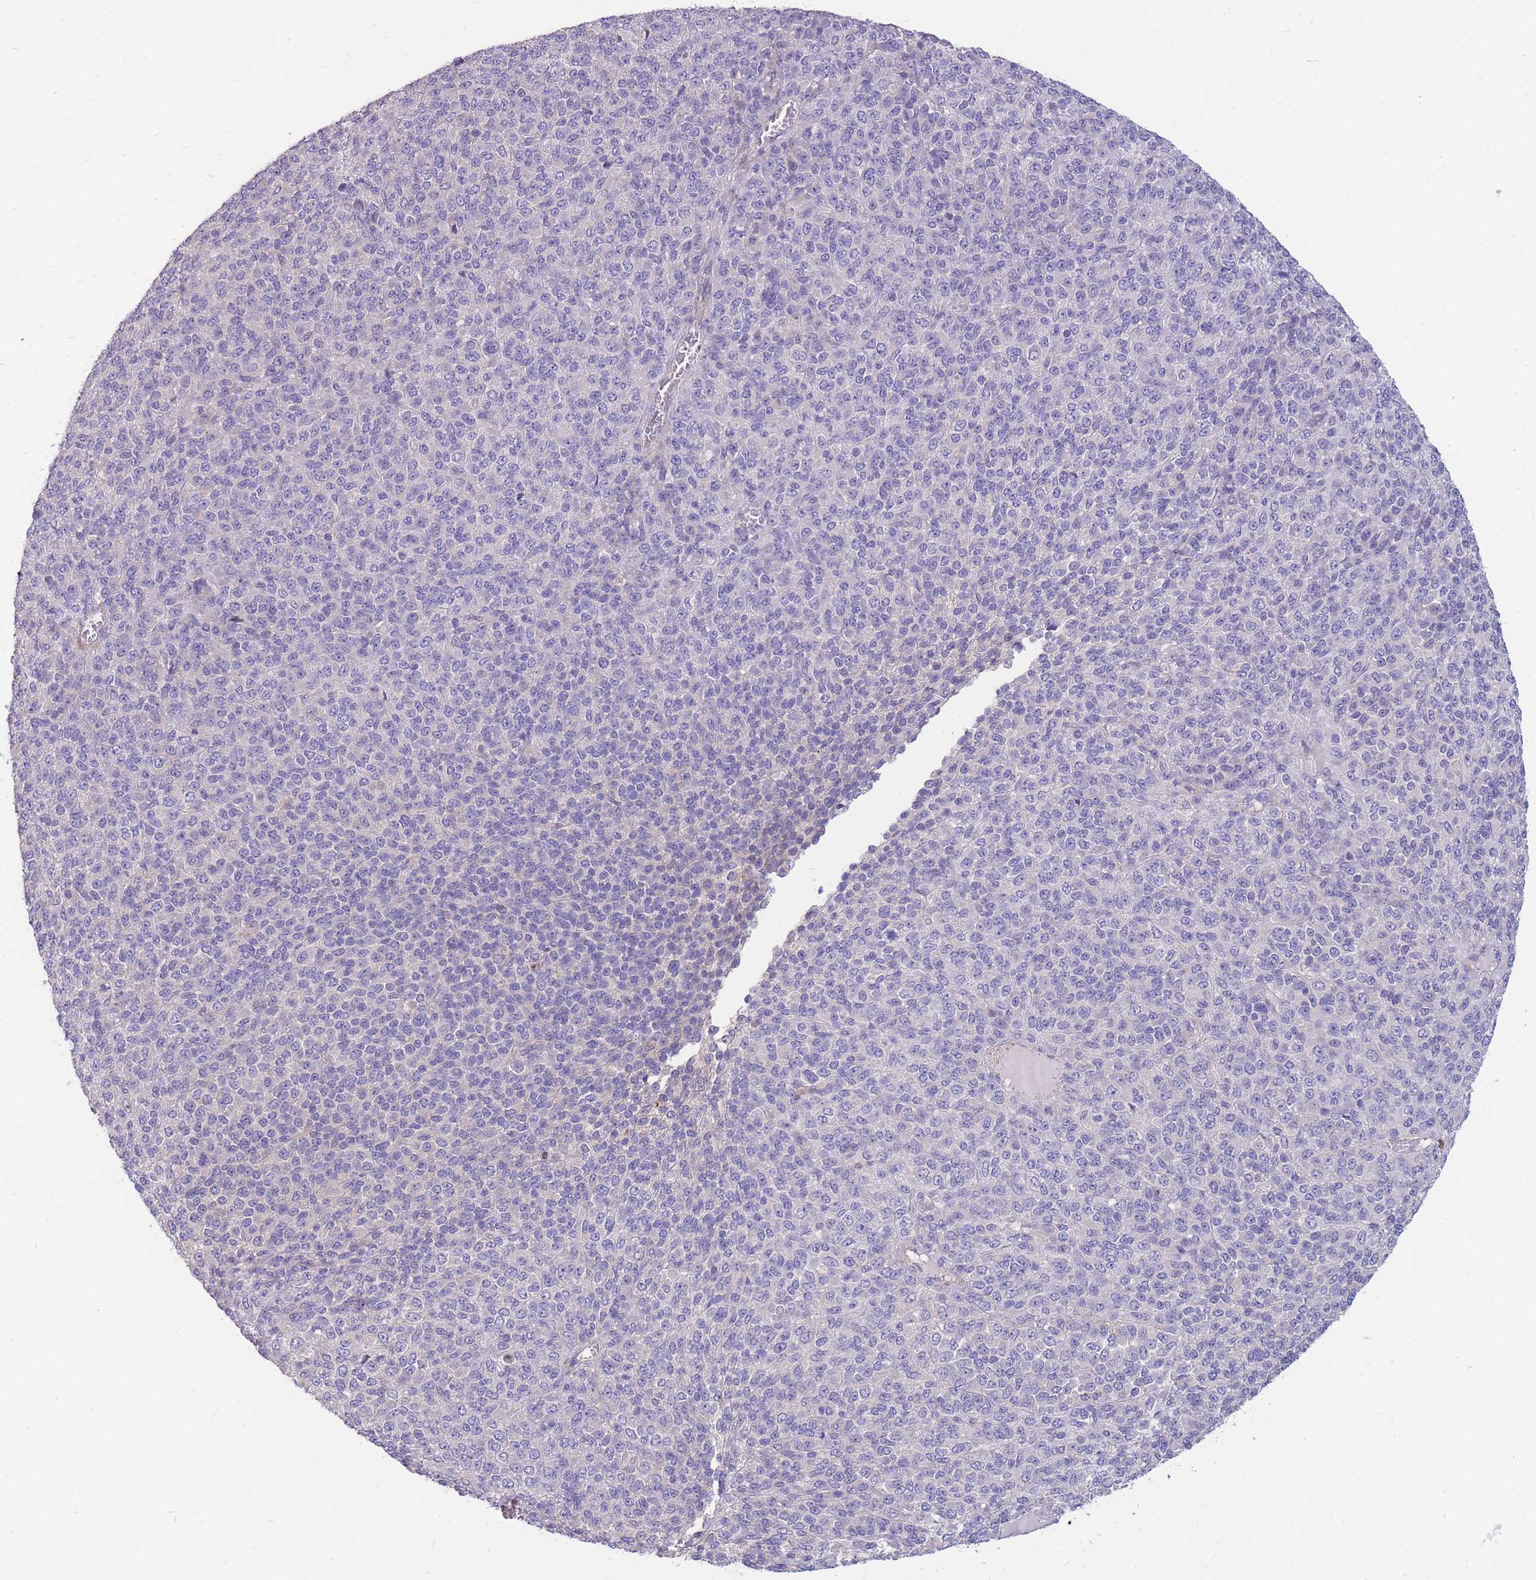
{"staining": {"intensity": "negative", "quantity": "none", "location": "none"}, "tissue": "melanoma", "cell_type": "Tumor cells", "image_type": "cancer", "snomed": [{"axis": "morphology", "description": "Malignant melanoma, Metastatic site"}, {"axis": "topography", "description": "Brain"}], "caption": "This image is of malignant melanoma (metastatic site) stained with immunohistochemistry (IHC) to label a protein in brown with the nuclei are counter-stained blue. There is no positivity in tumor cells.", "gene": "OR5T1", "patient": {"sex": "female", "age": 56}}